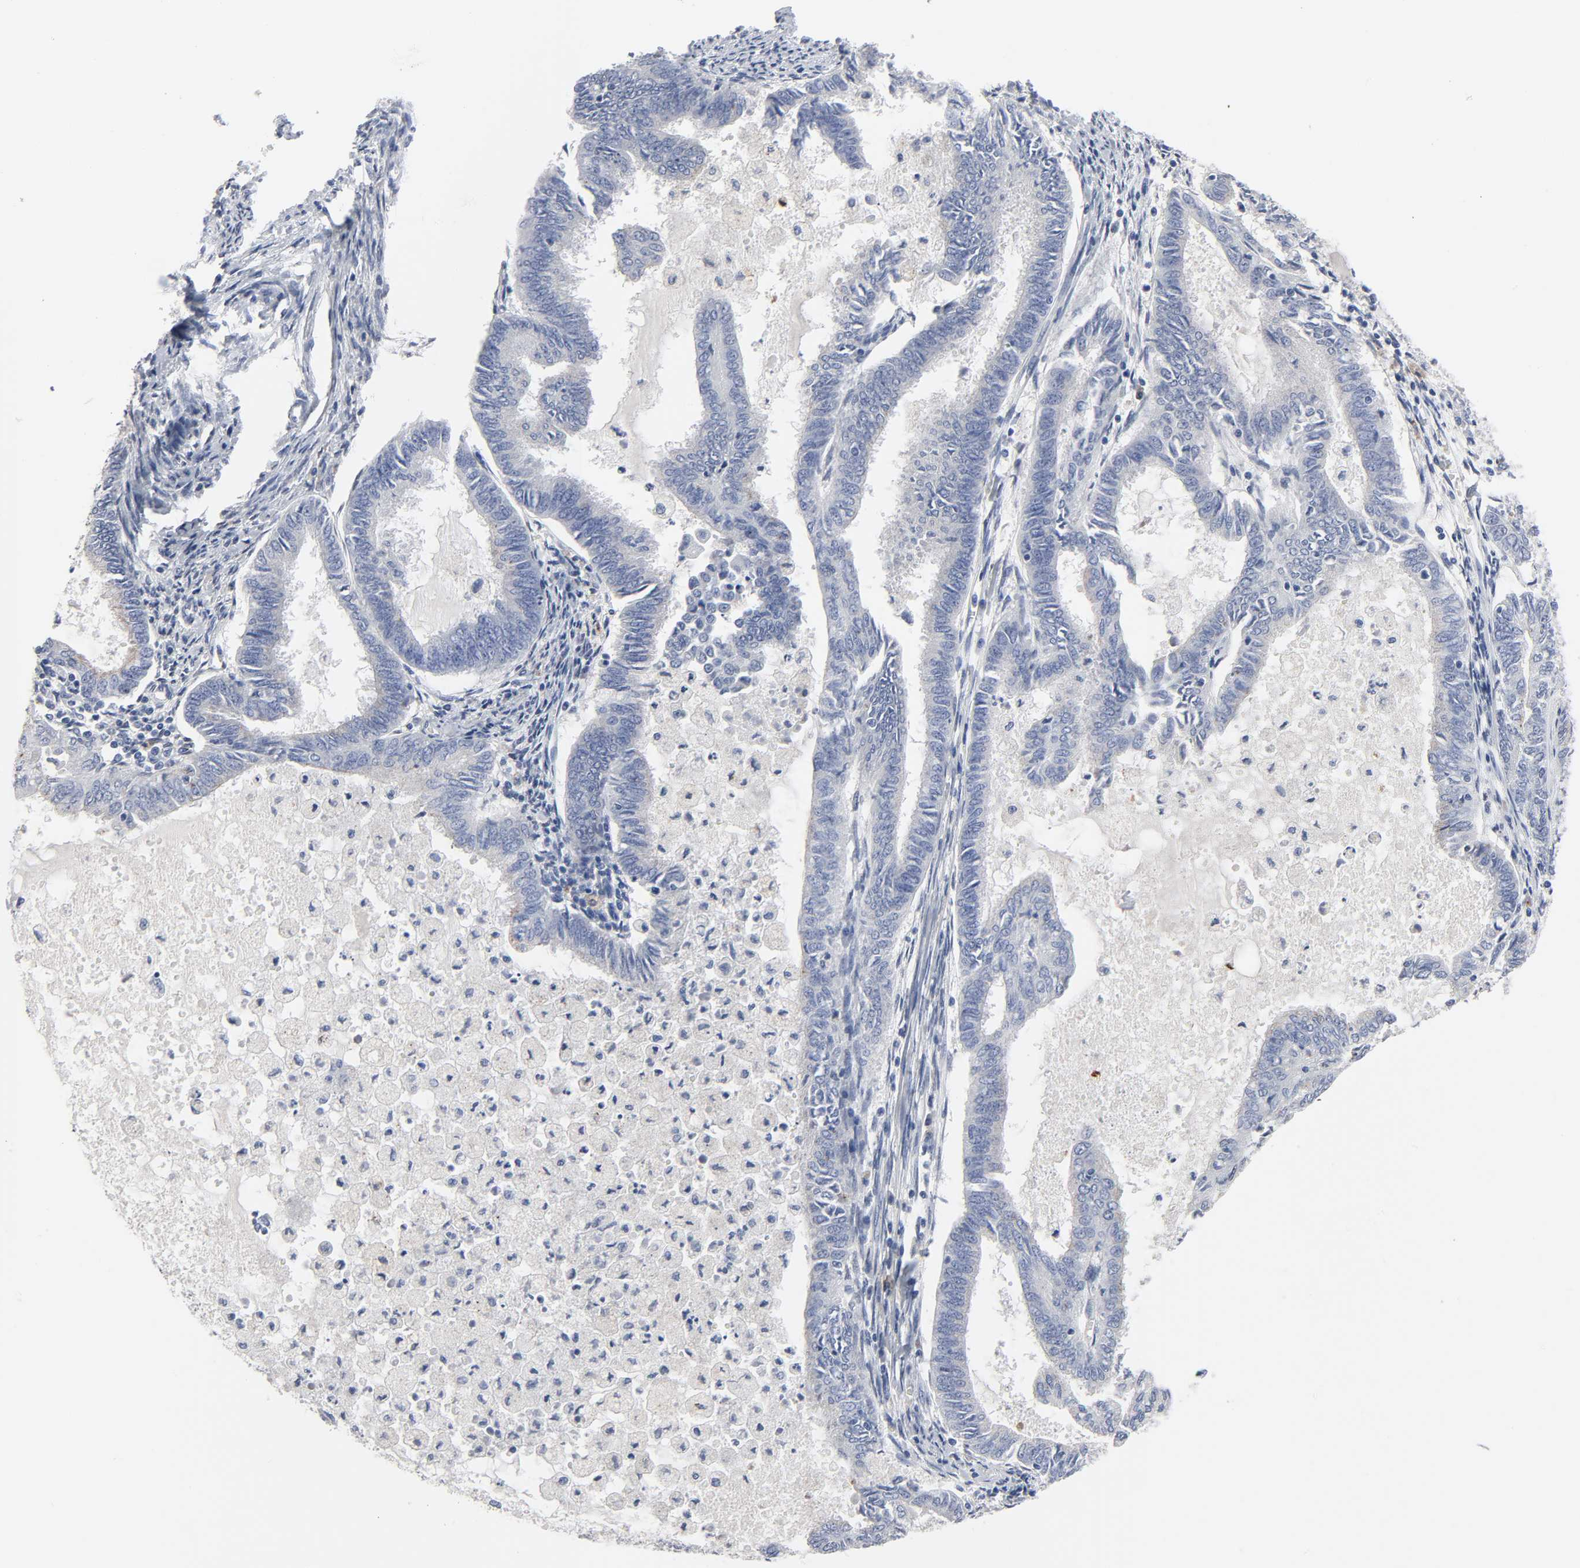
{"staining": {"intensity": "negative", "quantity": "none", "location": "none"}, "tissue": "endometrial cancer", "cell_type": "Tumor cells", "image_type": "cancer", "snomed": [{"axis": "morphology", "description": "Adenocarcinoma, NOS"}, {"axis": "topography", "description": "Endometrium"}], "caption": "Endometrial cancer stained for a protein using immunohistochemistry demonstrates no expression tumor cells.", "gene": "SALL2", "patient": {"sex": "female", "age": 86}}